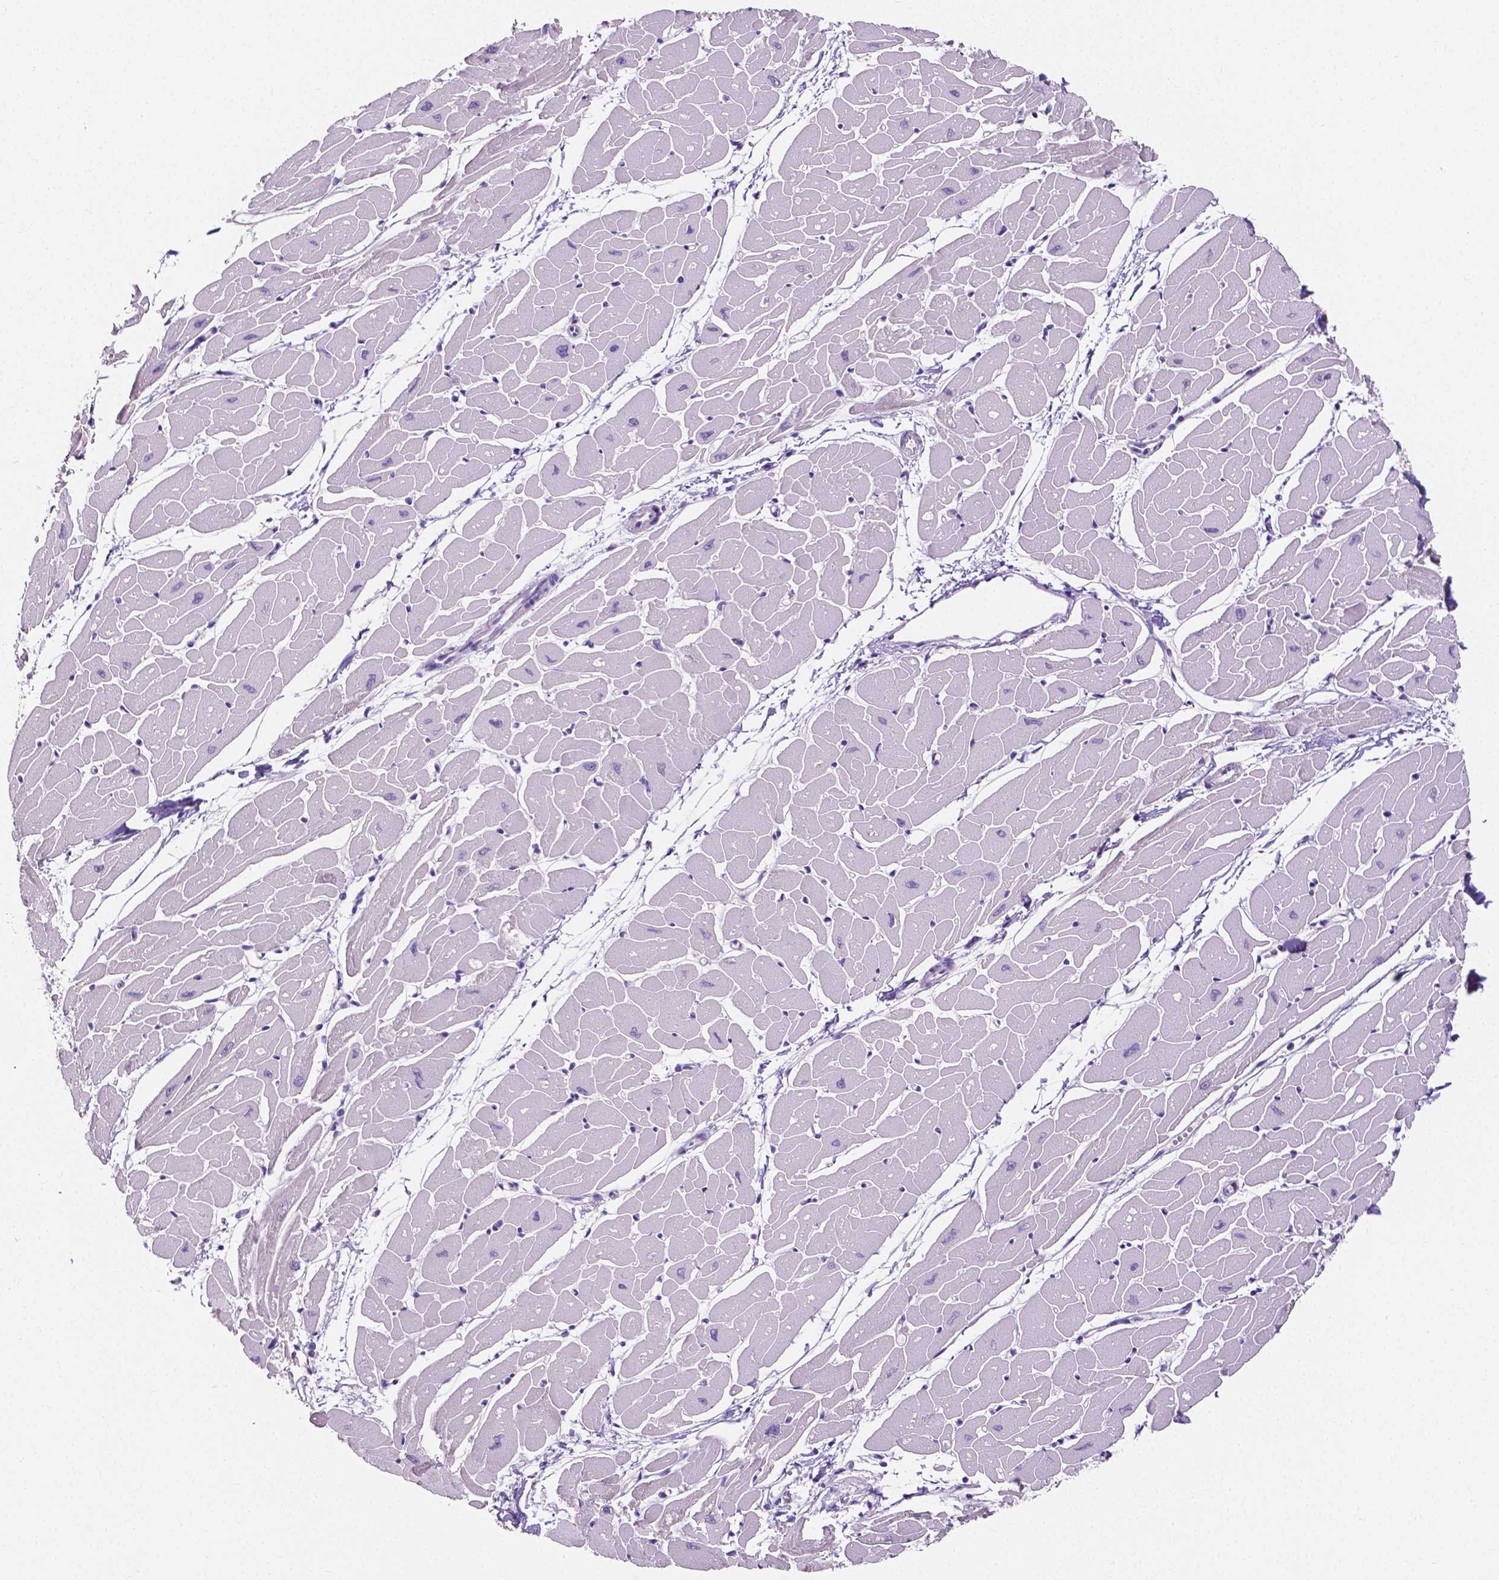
{"staining": {"intensity": "negative", "quantity": "none", "location": "none"}, "tissue": "heart muscle", "cell_type": "Cardiomyocytes", "image_type": "normal", "snomed": [{"axis": "morphology", "description": "Normal tissue, NOS"}, {"axis": "topography", "description": "Heart"}], "caption": "Cardiomyocytes show no significant expression in unremarkable heart muscle. (DAB immunohistochemistry, high magnification).", "gene": "SLC22A2", "patient": {"sex": "male", "age": 57}}